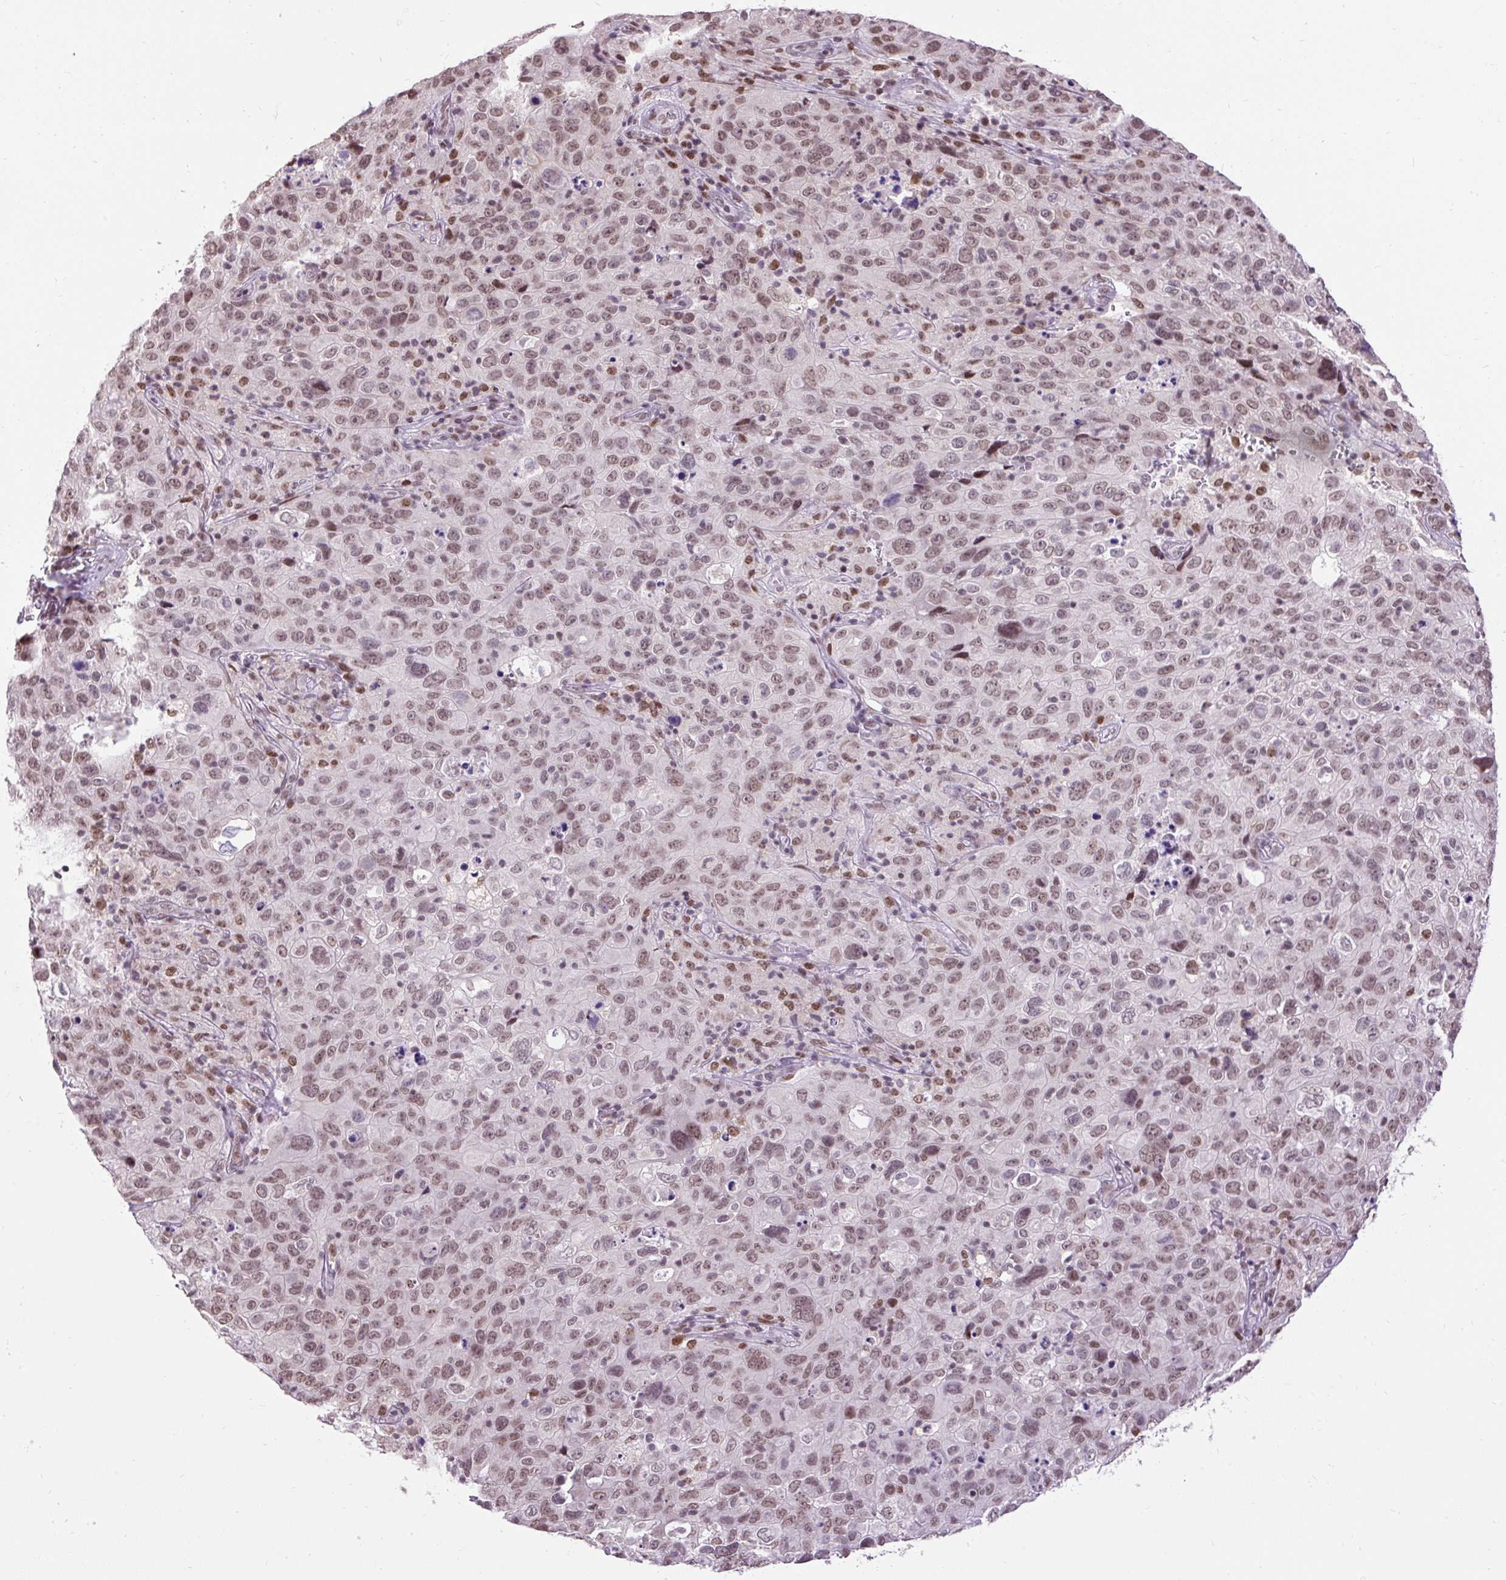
{"staining": {"intensity": "moderate", "quantity": ">75%", "location": "nuclear"}, "tissue": "cervical cancer", "cell_type": "Tumor cells", "image_type": "cancer", "snomed": [{"axis": "morphology", "description": "Squamous cell carcinoma, NOS"}, {"axis": "topography", "description": "Cervix"}], "caption": "Squamous cell carcinoma (cervical) stained with a brown dye reveals moderate nuclear positive staining in approximately >75% of tumor cells.", "gene": "ZNF672", "patient": {"sex": "female", "age": 44}}